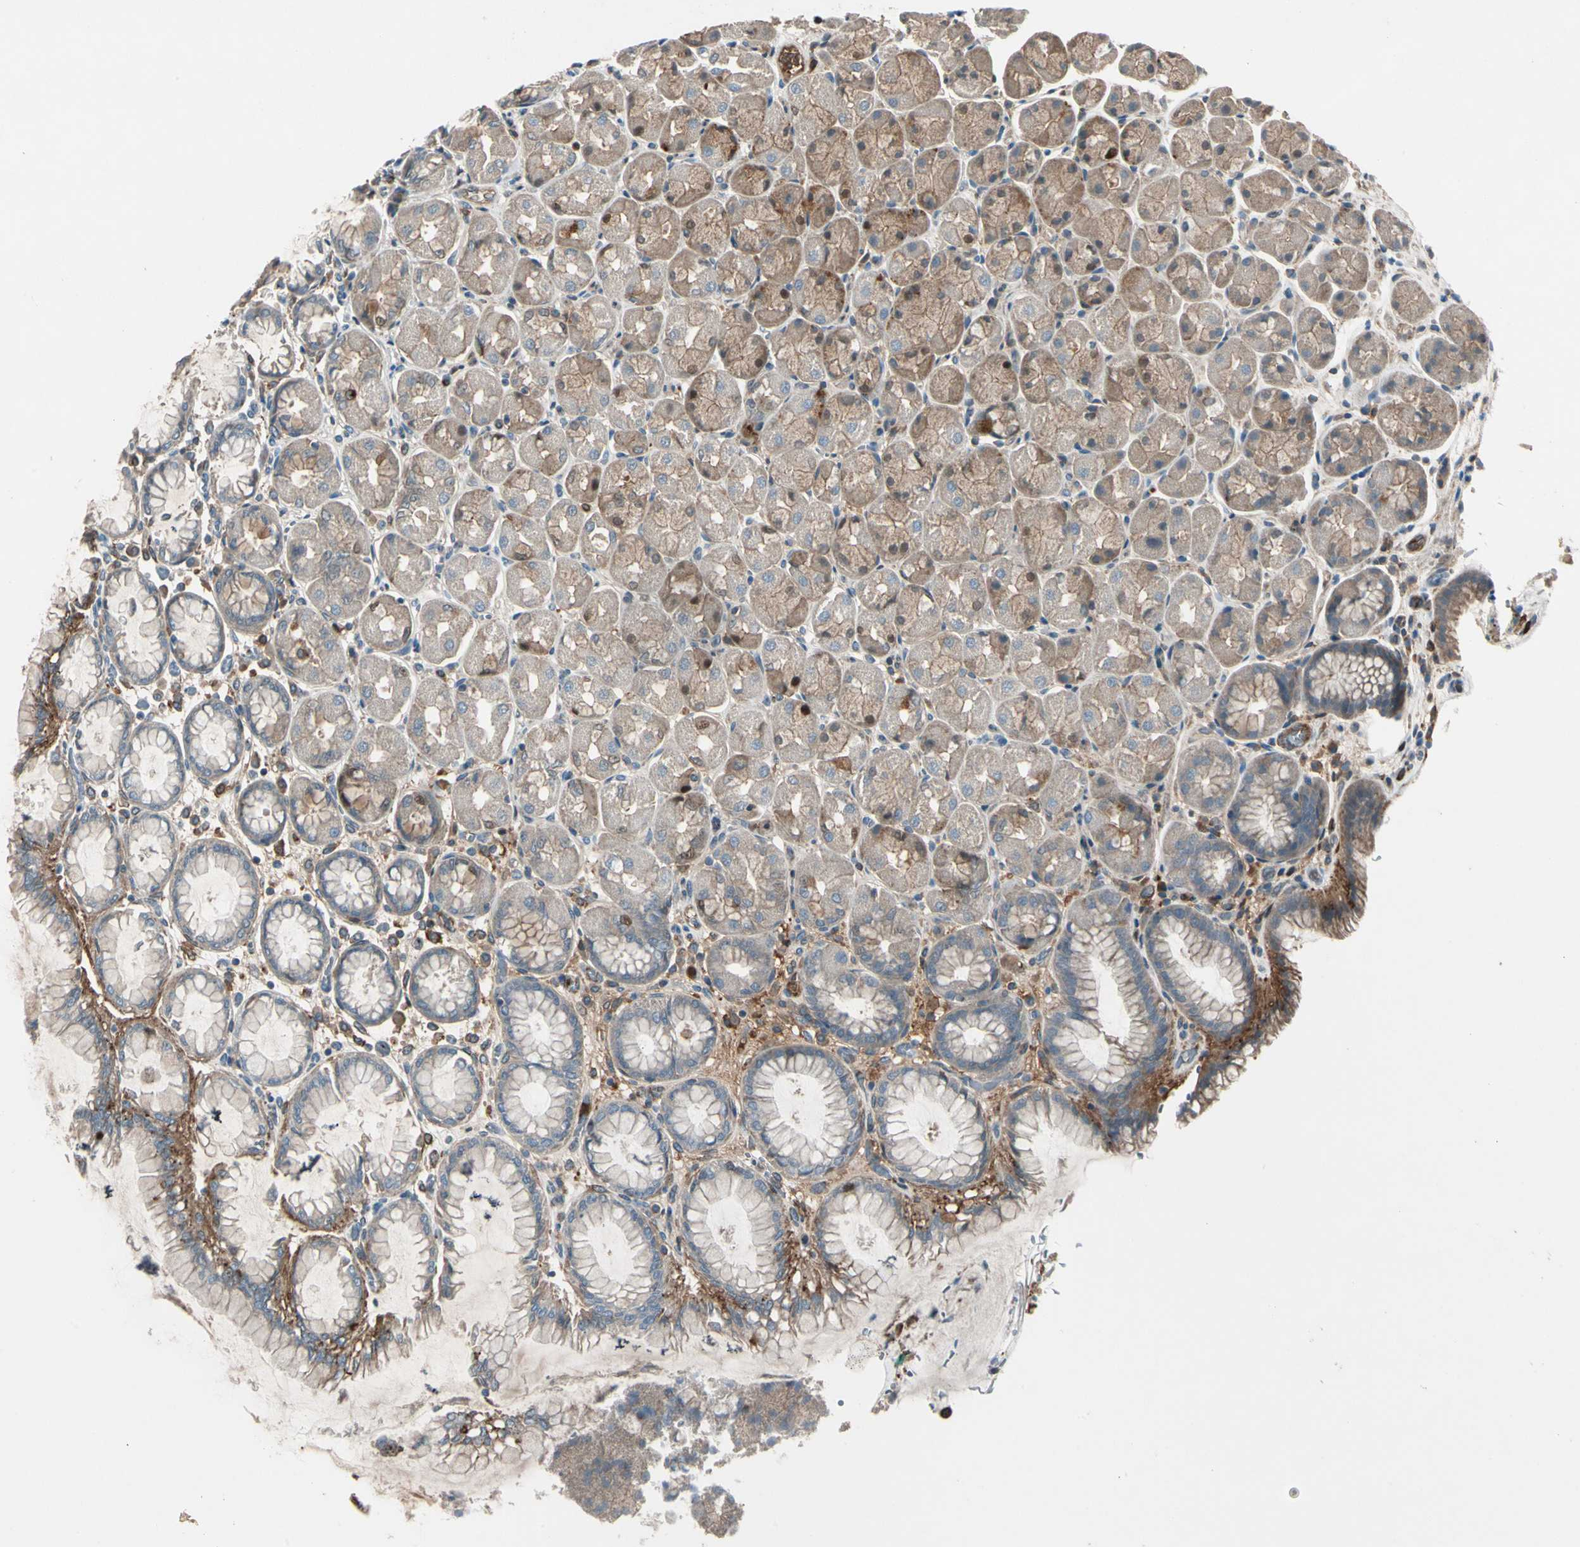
{"staining": {"intensity": "moderate", "quantity": ">75%", "location": "cytoplasmic/membranous"}, "tissue": "stomach", "cell_type": "Glandular cells", "image_type": "normal", "snomed": [{"axis": "morphology", "description": "Normal tissue, NOS"}, {"axis": "topography", "description": "Stomach, upper"}], "caption": "Glandular cells show medium levels of moderate cytoplasmic/membranous positivity in approximately >75% of cells in unremarkable human stomach. (IHC, brightfield microscopy, high magnification).", "gene": "STX11", "patient": {"sex": "female", "age": 56}}